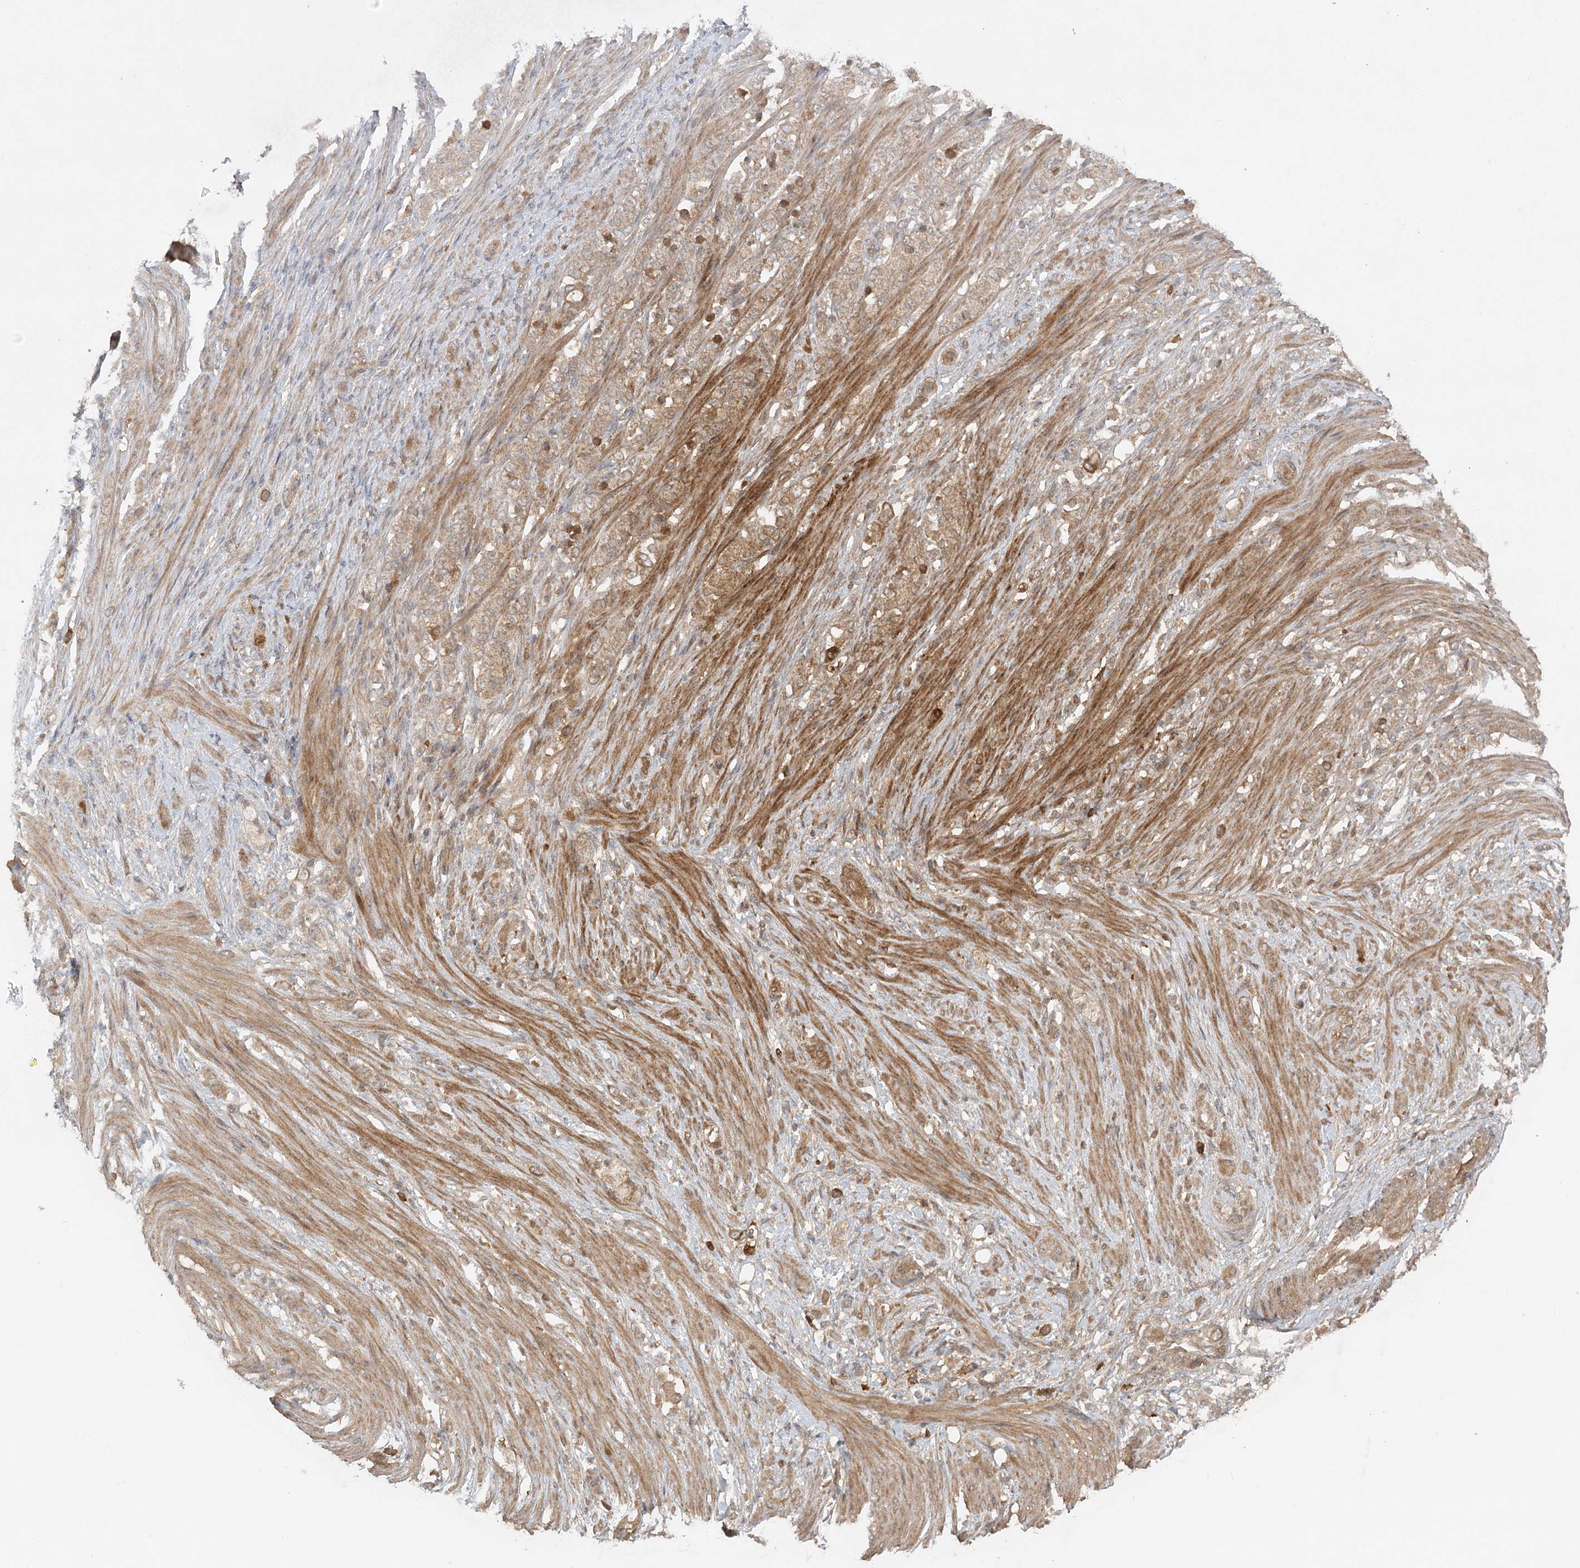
{"staining": {"intensity": "moderate", "quantity": ">75%", "location": "cytoplasmic/membranous"}, "tissue": "stomach cancer", "cell_type": "Tumor cells", "image_type": "cancer", "snomed": [{"axis": "morphology", "description": "Adenocarcinoma, NOS"}, {"axis": "topography", "description": "Stomach"}], "caption": "A brown stain shows moderate cytoplasmic/membranous expression of a protein in stomach adenocarcinoma tumor cells.", "gene": "ARL13A", "patient": {"sex": "female", "age": 79}}